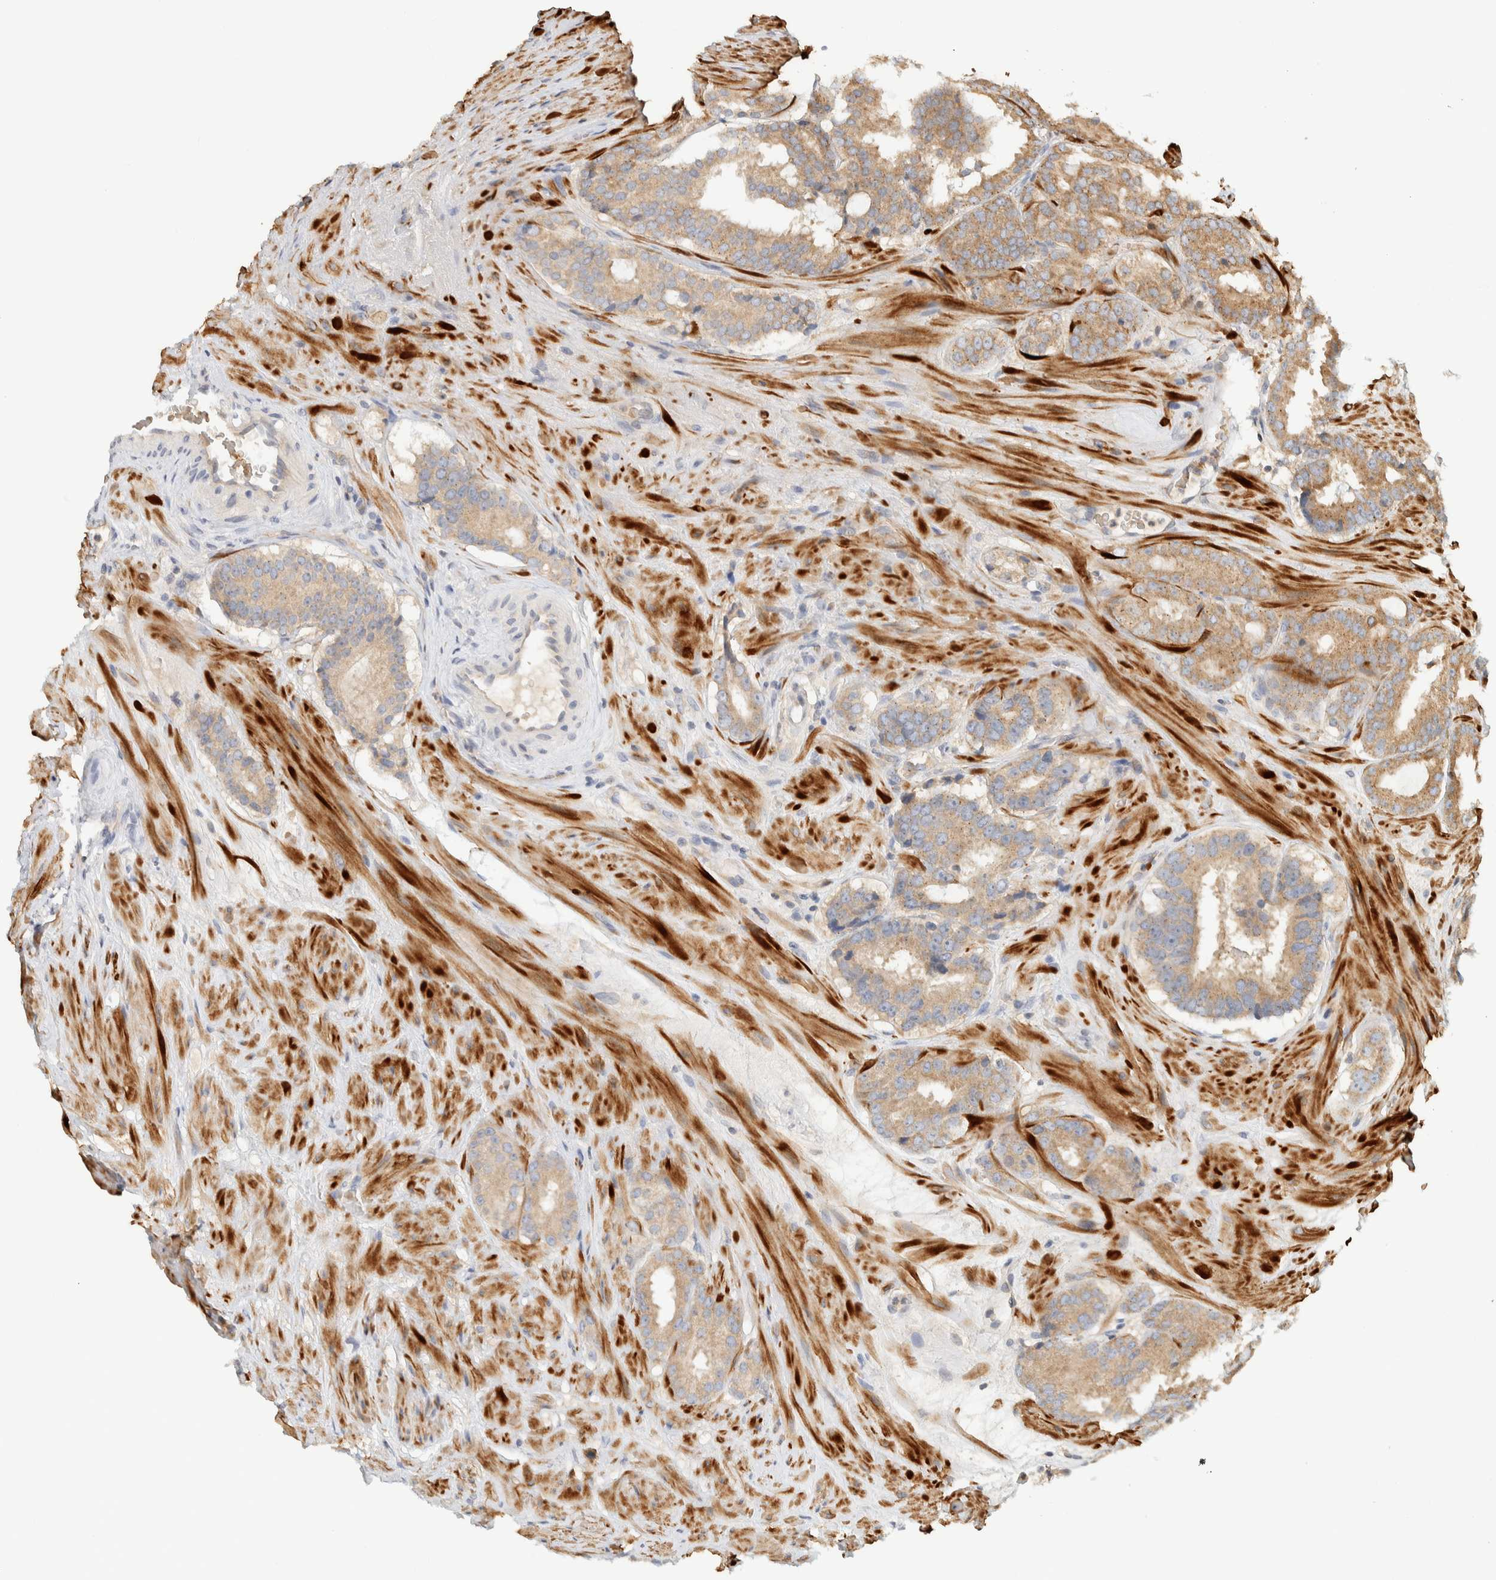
{"staining": {"intensity": "moderate", "quantity": ">75%", "location": "cytoplasmic/membranous"}, "tissue": "prostate cancer", "cell_type": "Tumor cells", "image_type": "cancer", "snomed": [{"axis": "morphology", "description": "Adenocarcinoma, Low grade"}, {"axis": "topography", "description": "Prostate"}], "caption": "Prostate cancer stained with a brown dye reveals moderate cytoplasmic/membranous positive staining in approximately >75% of tumor cells.", "gene": "TTI2", "patient": {"sex": "male", "age": 69}}